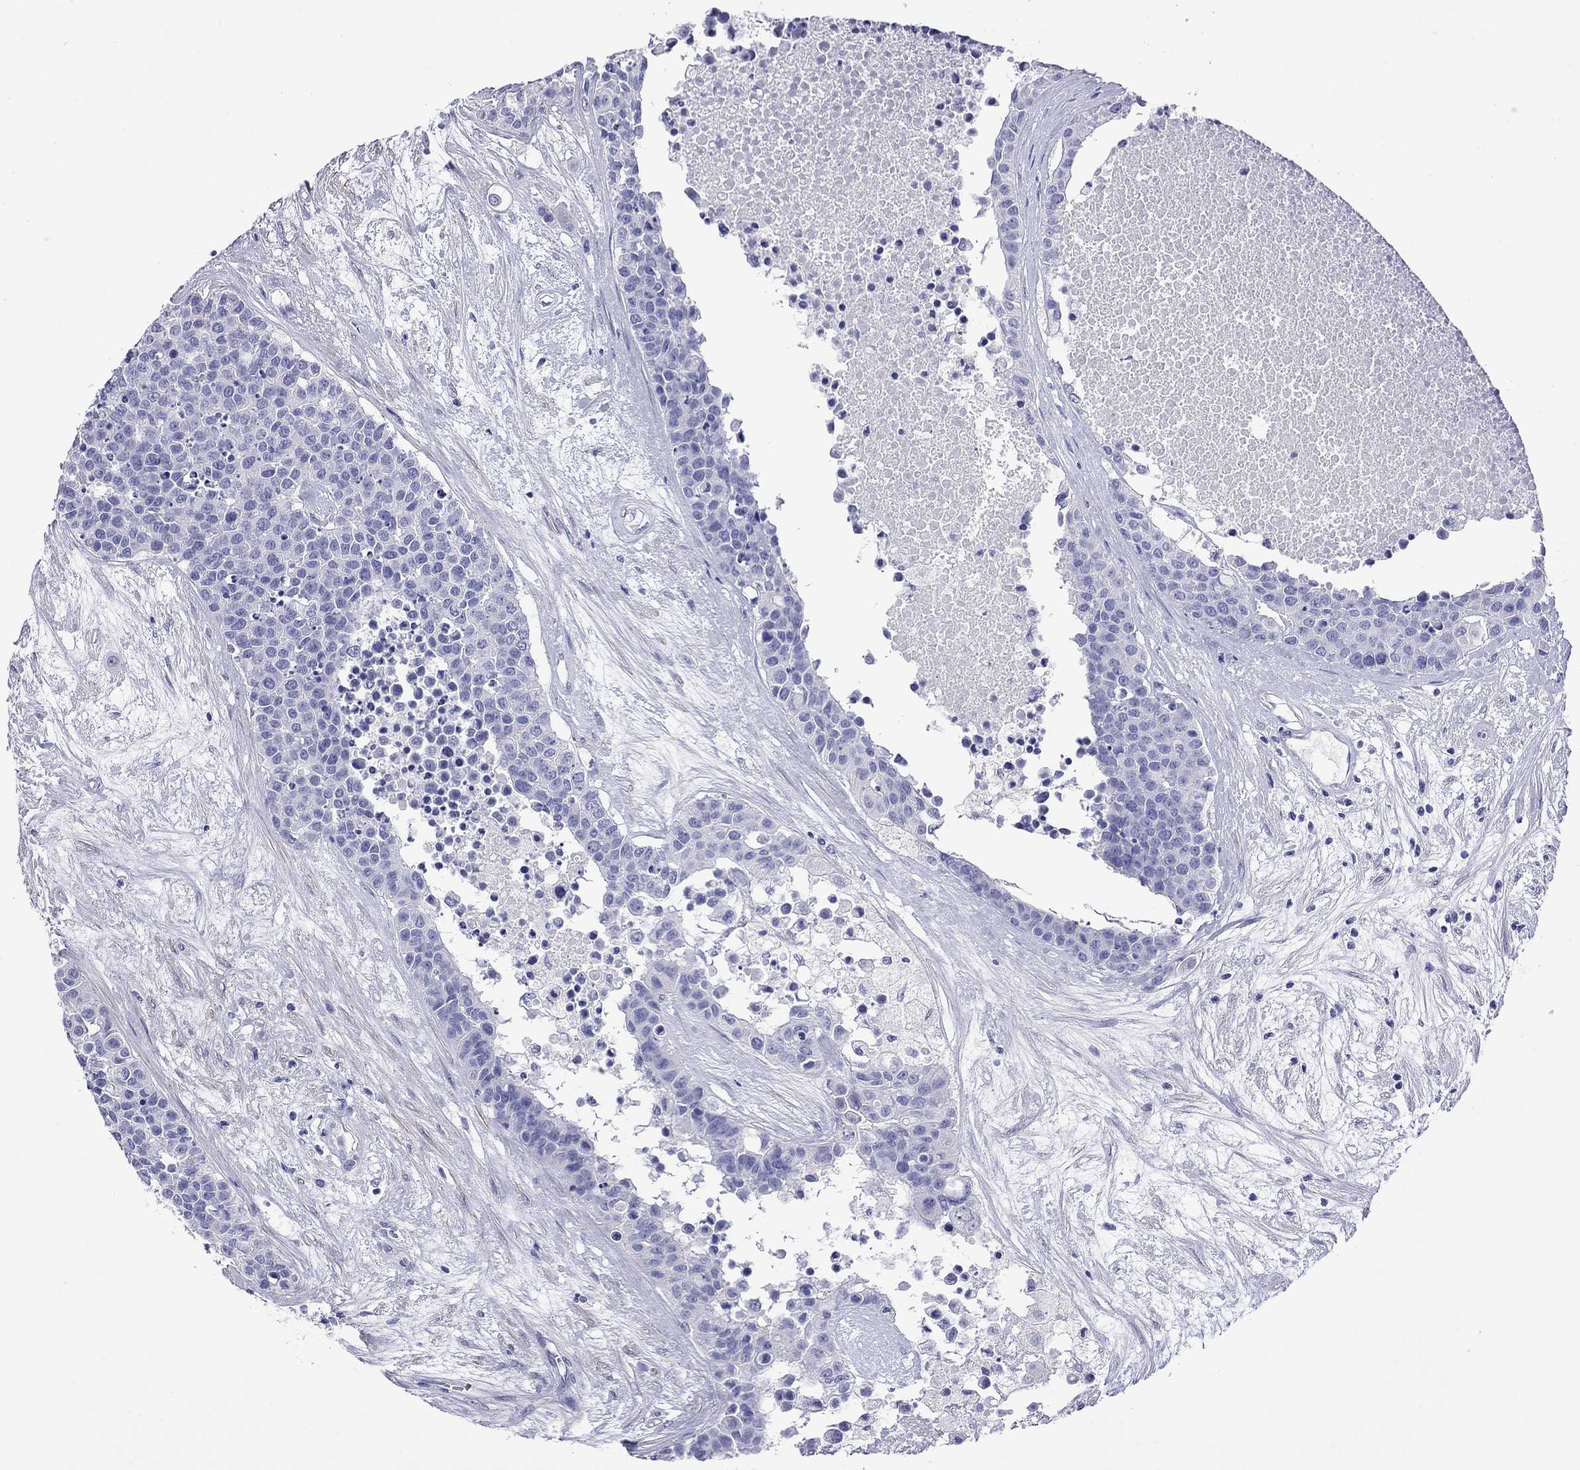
{"staining": {"intensity": "negative", "quantity": "none", "location": "none"}, "tissue": "carcinoid", "cell_type": "Tumor cells", "image_type": "cancer", "snomed": [{"axis": "morphology", "description": "Carcinoid, malignant, NOS"}, {"axis": "topography", "description": "Colon"}], "caption": "Immunohistochemistry (IHC) of human carcinoid displays no expression in tumor cells.", "gene": "KIAA2012", "patient": {"sex": "male", "age": 81}}